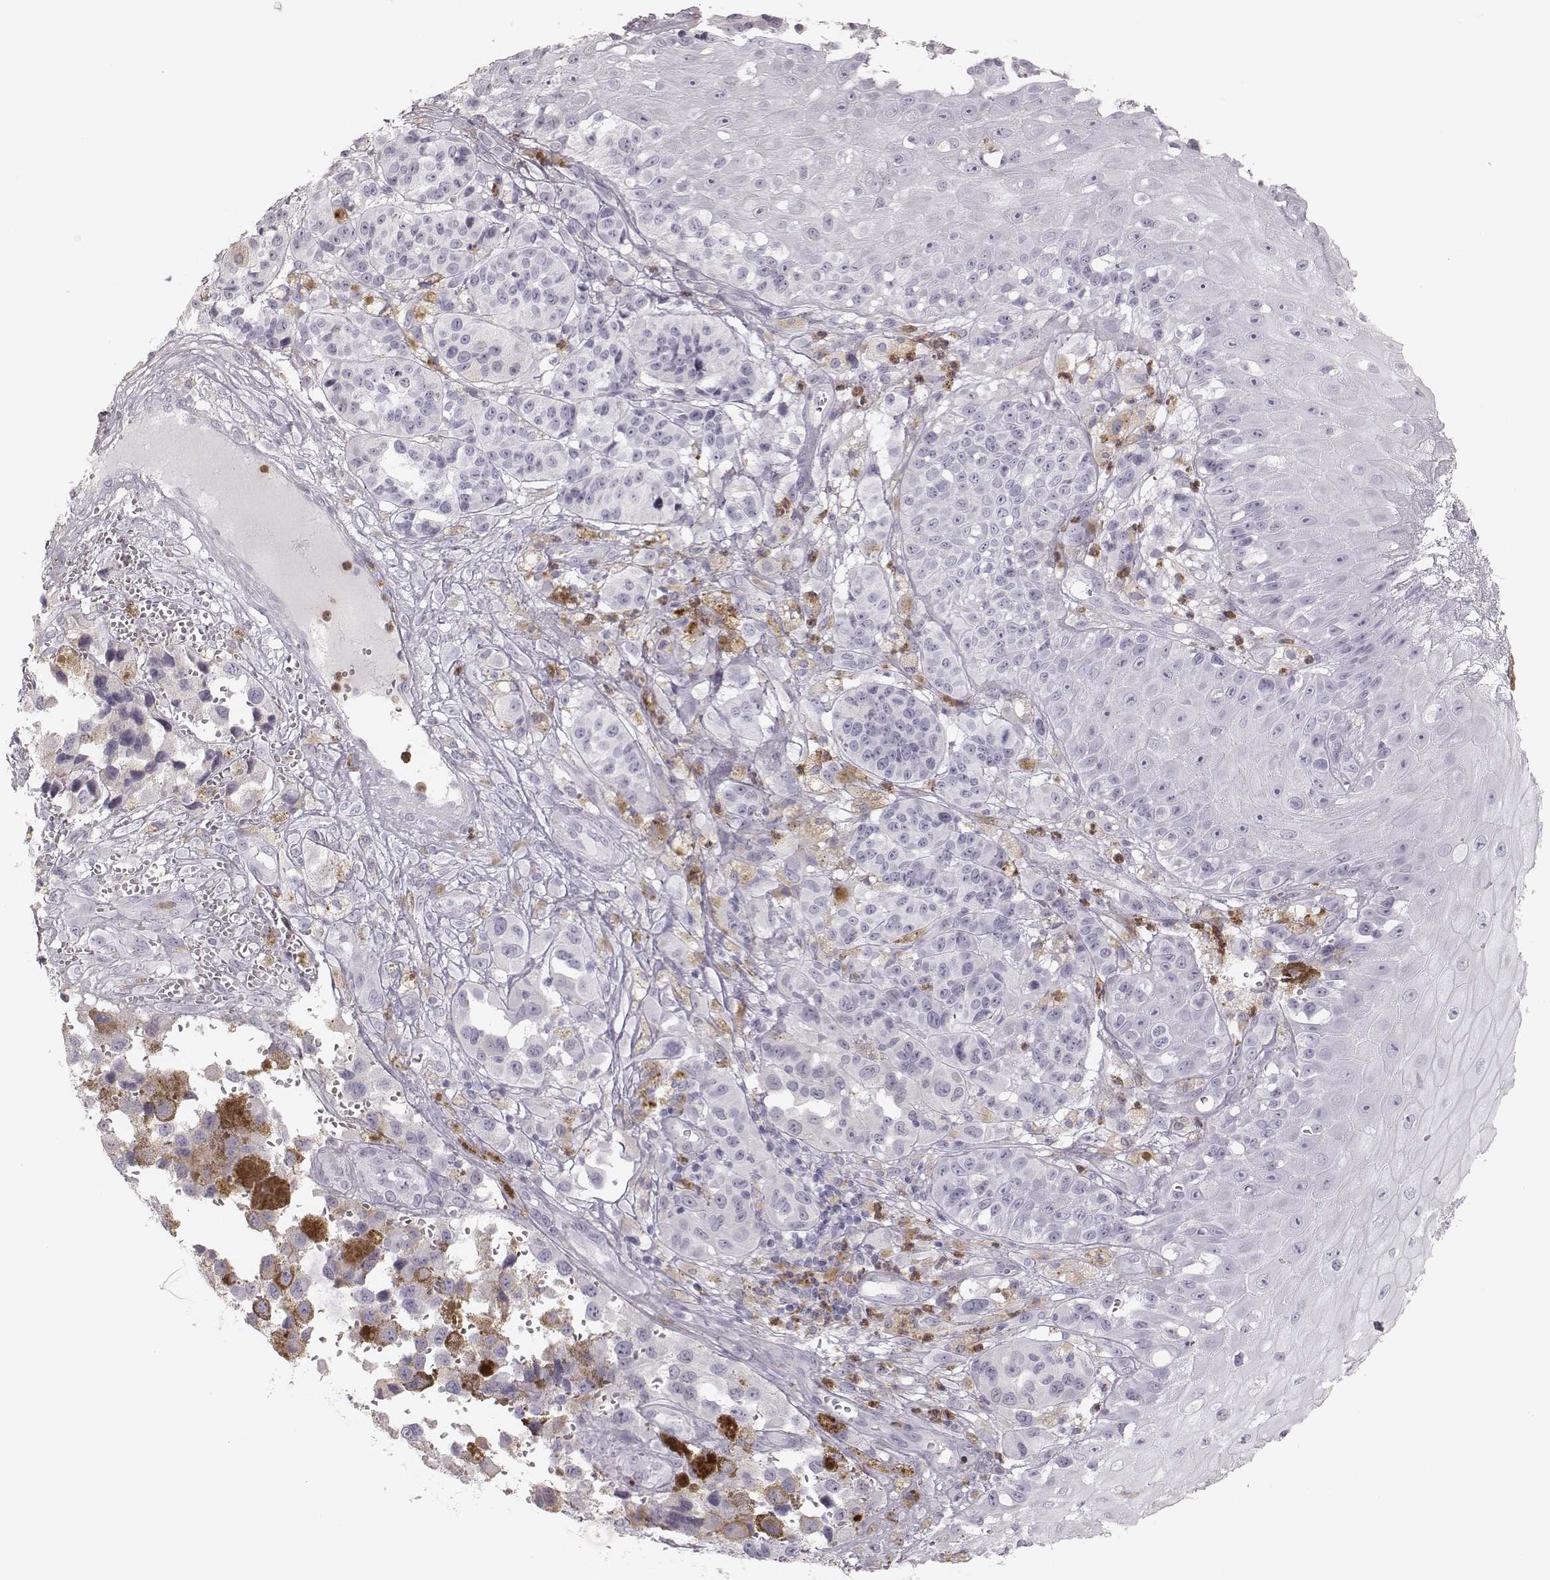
{"staining": {"intensity": "negative", "quantity": "none", "location": "none"}, "tissue": "melanoma", "cell_type": "Tumor cells", "image_type": "cancer", "snomed": [{"axis": "morphology", "description": "Malignant melanoma, NOS"}, {"axis": "topography", "description": "Skin"}], "caption": "The photomicrograph exhibits no significant expression in tumor cells of malignant melanoma.", "gene": "ELANE", "patient": {"sex": "female", "age": 58}}